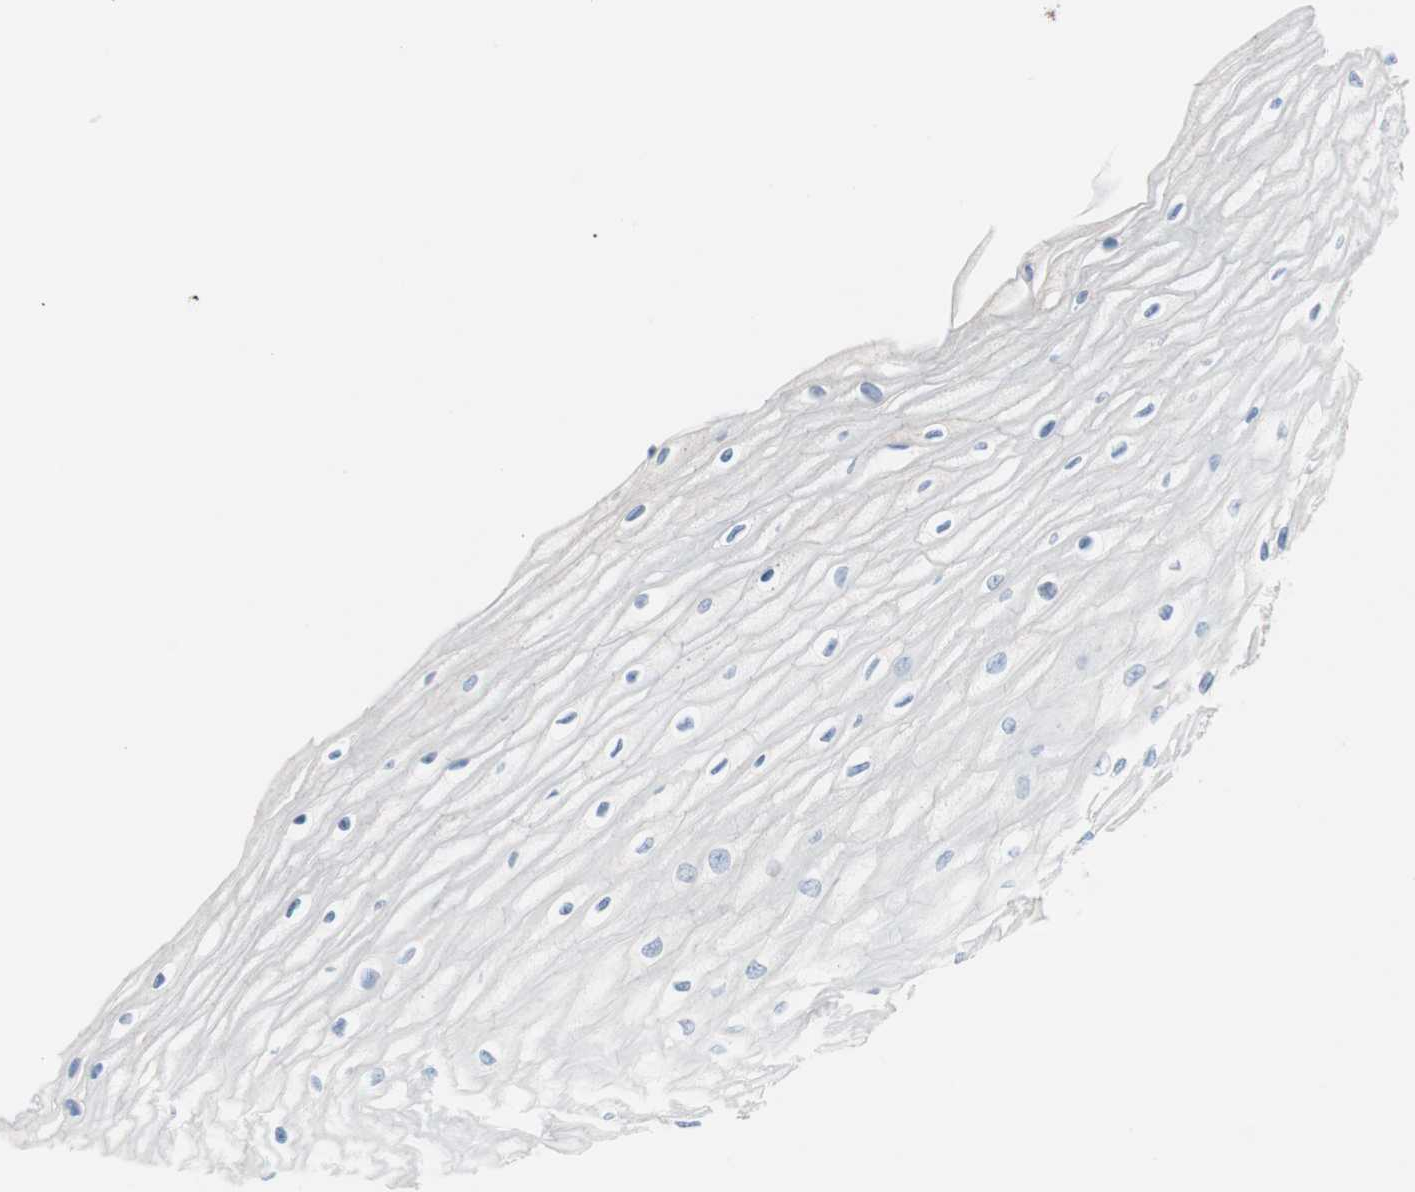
{"staining": {"intensity": "weak", "quantity": "<25%", "location": "cytoplasmic/membranous"}, "tissue": "esophagus", "cell_type": "Squamous epithelial cells", "image_type": "normal", "snomed": [{"axis": "morphology", "description": "Normal tissue, NOS"}, {"axis": "morphology", "description": "Squamous cell carcinoma, NOS"}, {"axis": "topography", "description": "Esophagus"}], "caption": "This is a photomicrograph of immunohistochemistry staining of unremarkable esophagus, which shows no positivity in squamous epithelial cells.", "gene": "CD81", "patient": {"sex": "male", "age": 65}}